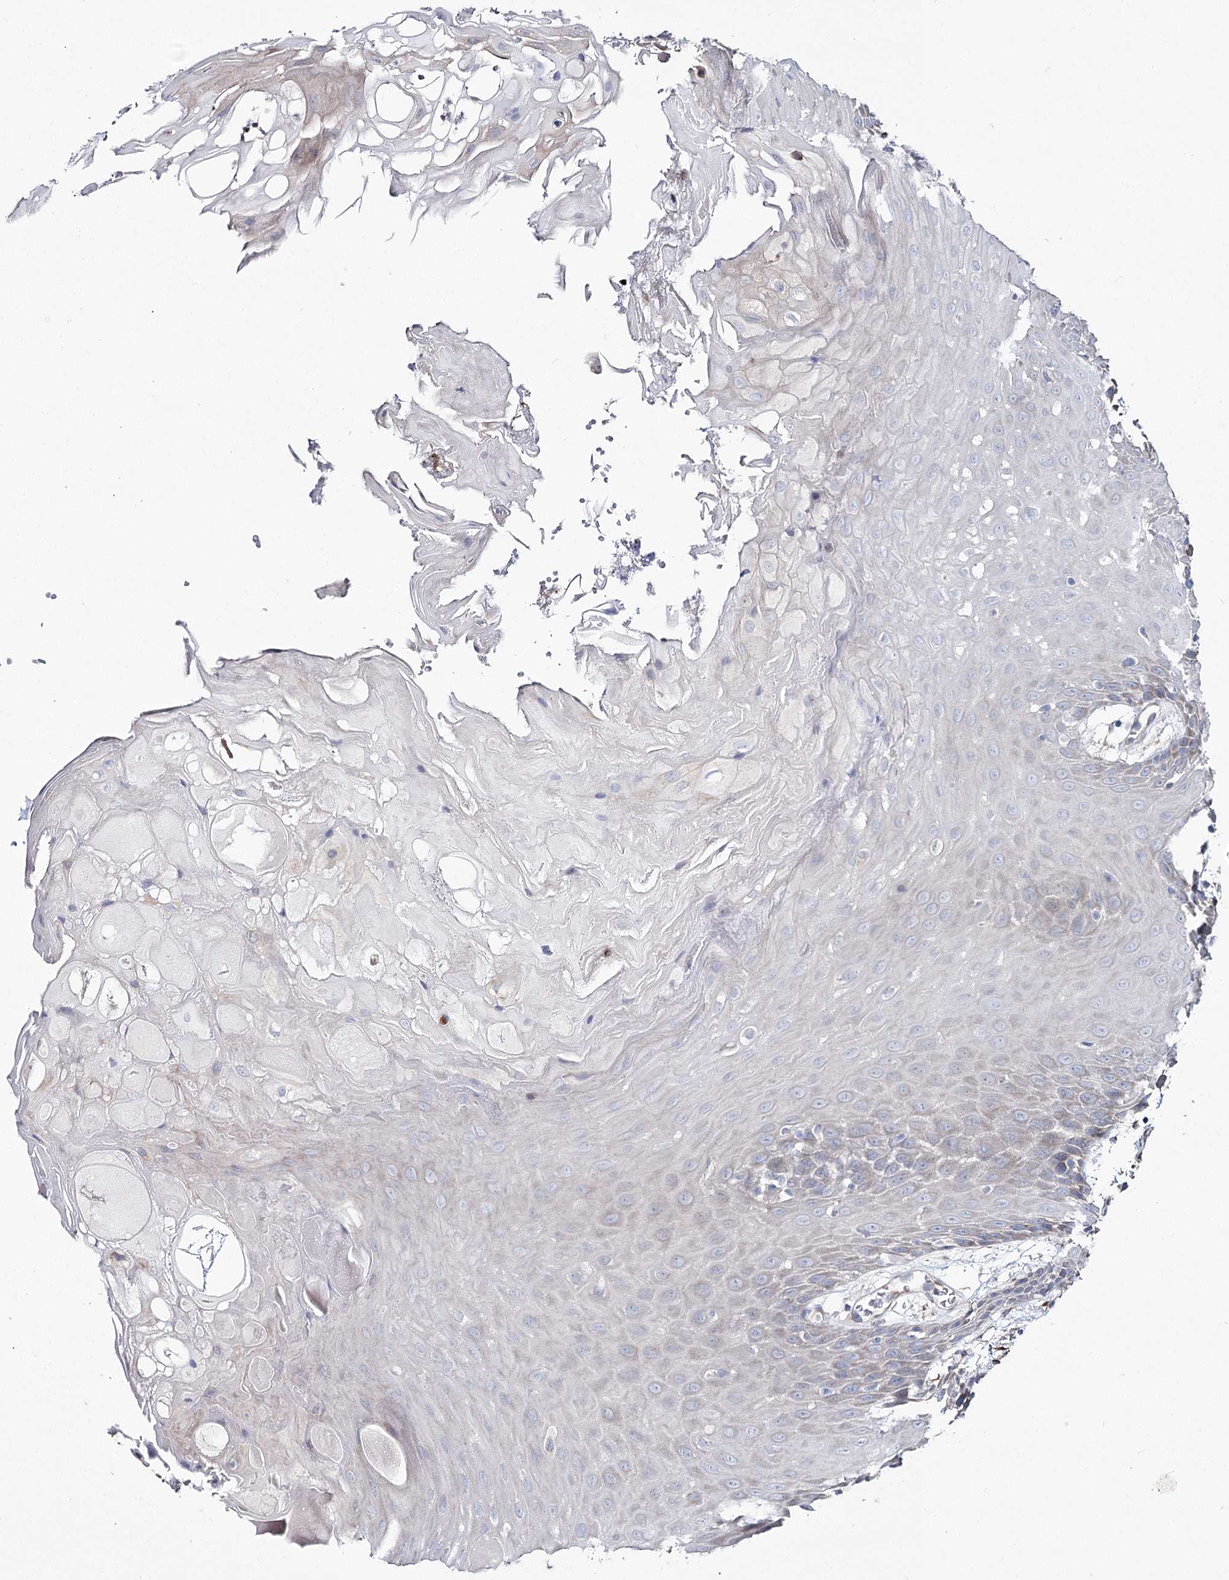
{"staining": {"intensity": "weak", "quantity": "25%-75%", "location": "cytoplasmic/membranous"}, "tissue": "oral mucosa", "cell_type": "Squamous epithelial cells", "image_type": "normal", "snomed": [{"axis": "morphology", "description": "Normal tissue, NOS"}, {"axis": "topography", "description": "Skeletal muscle"}, {"axis": "topography", "description": "Oral tissue"}, {"axis": "topography", "description": "Salivary gland"}, {"axis": "topography", "description": "Peripheral nerve tissue"}], "caption": "Protein expression analysis of unremarkable human oral mucosa reveals weak cytoplasmic/membranous expression in about 25%-75% of squamous epithelial cells.", "gene": "SUMF1", "patient": {"sex": "male", "age": 54}}